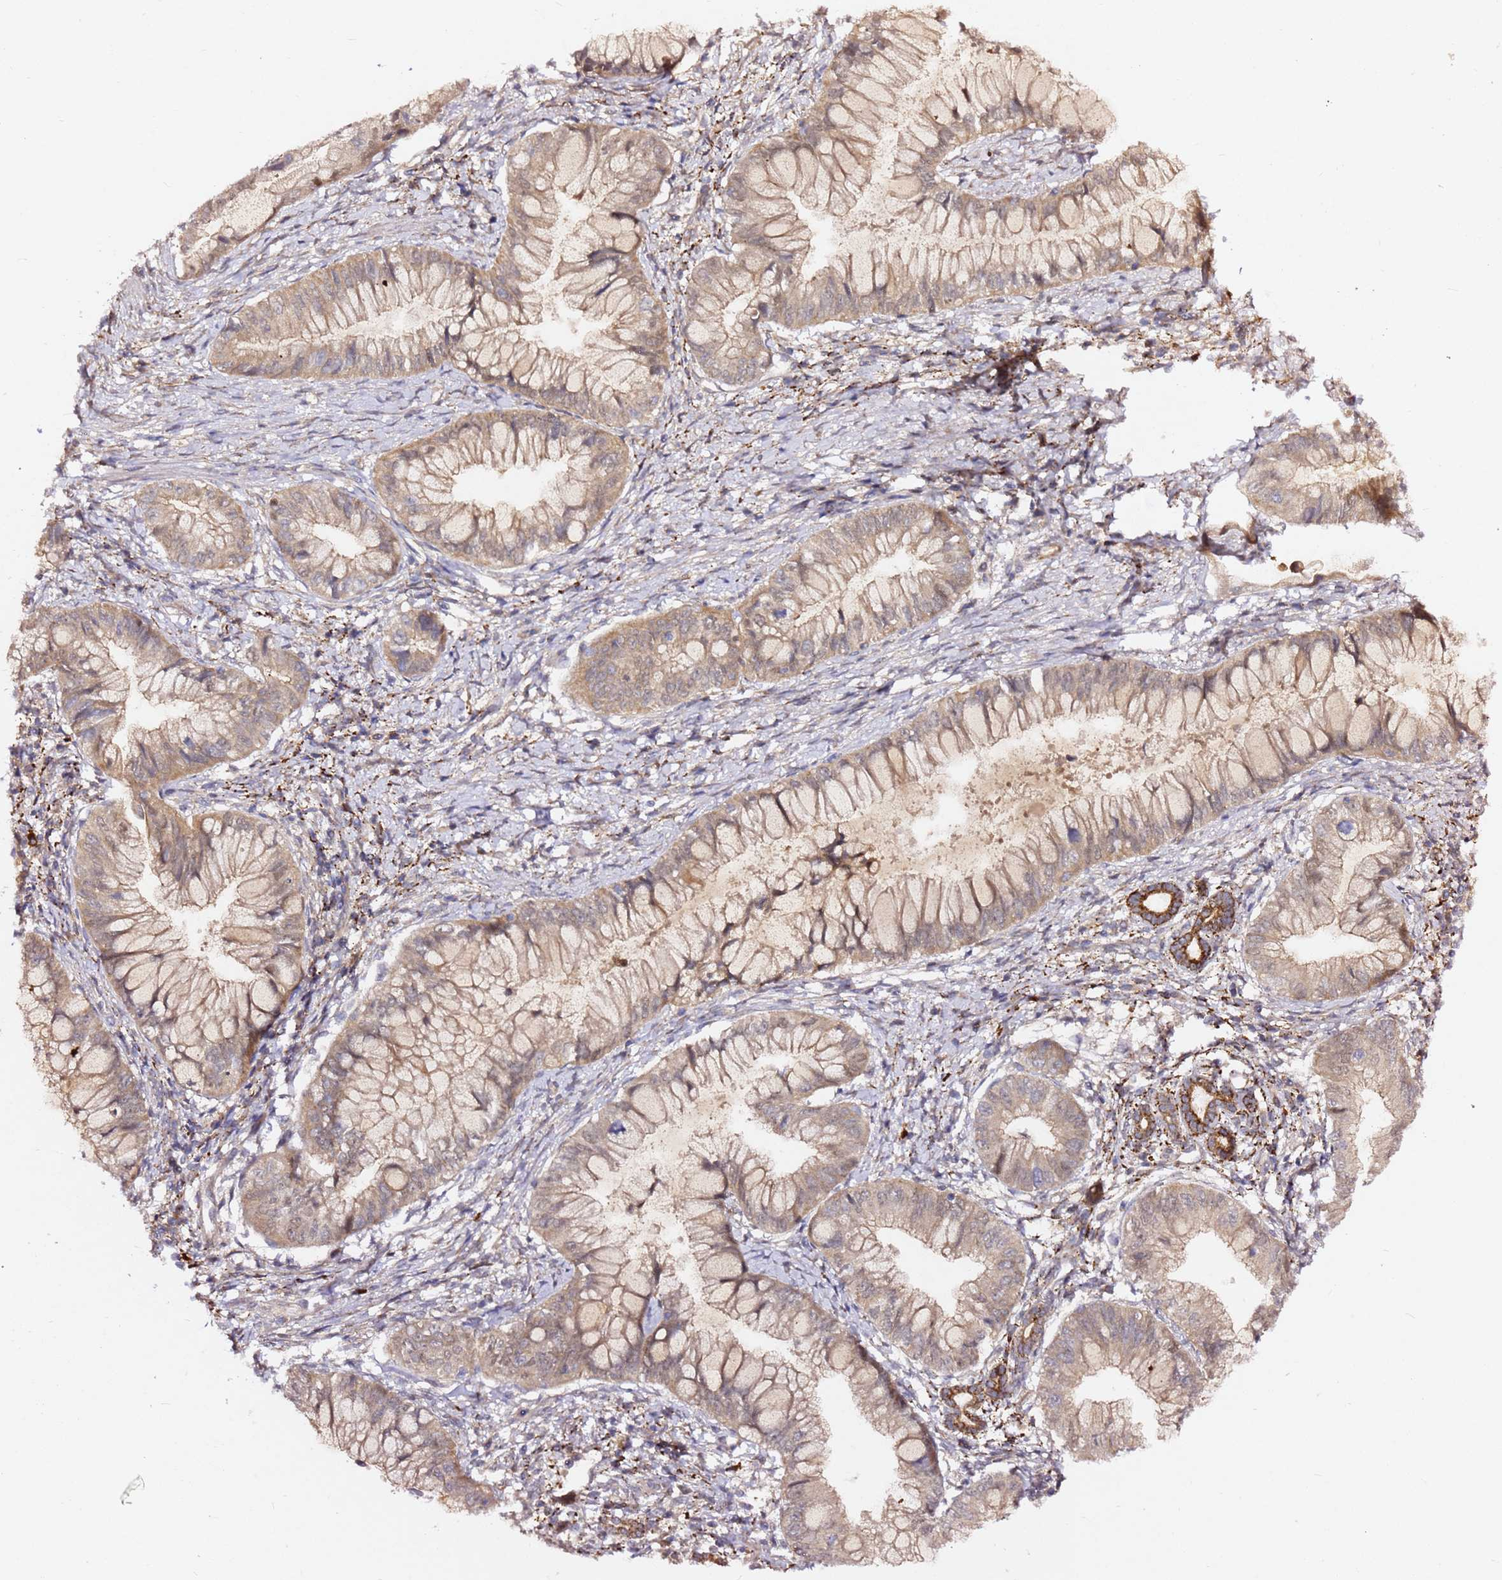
{"staining": {"intensity": "weak", "quantity": ">75%", "location": "cytoplasmic/membranous"}, "tissue": "pancreatic cancer", "cell_type": "Tumor cells", "image_type": "cancer", "snomed": [{"axis": "morphology", "description": "Adenocarcinoma, NOS"}, {"axis": "topography", "description": "Pancreas"}], "caption": "Adenocarcinoma (pancreatic) stained for a protein (brown) demonstrates weak cytoplasmic/membranous positive staining in approximately >75% of tumor cells.", "gene": "ALG11", "patient": {"sex": "male", "age": 48}}